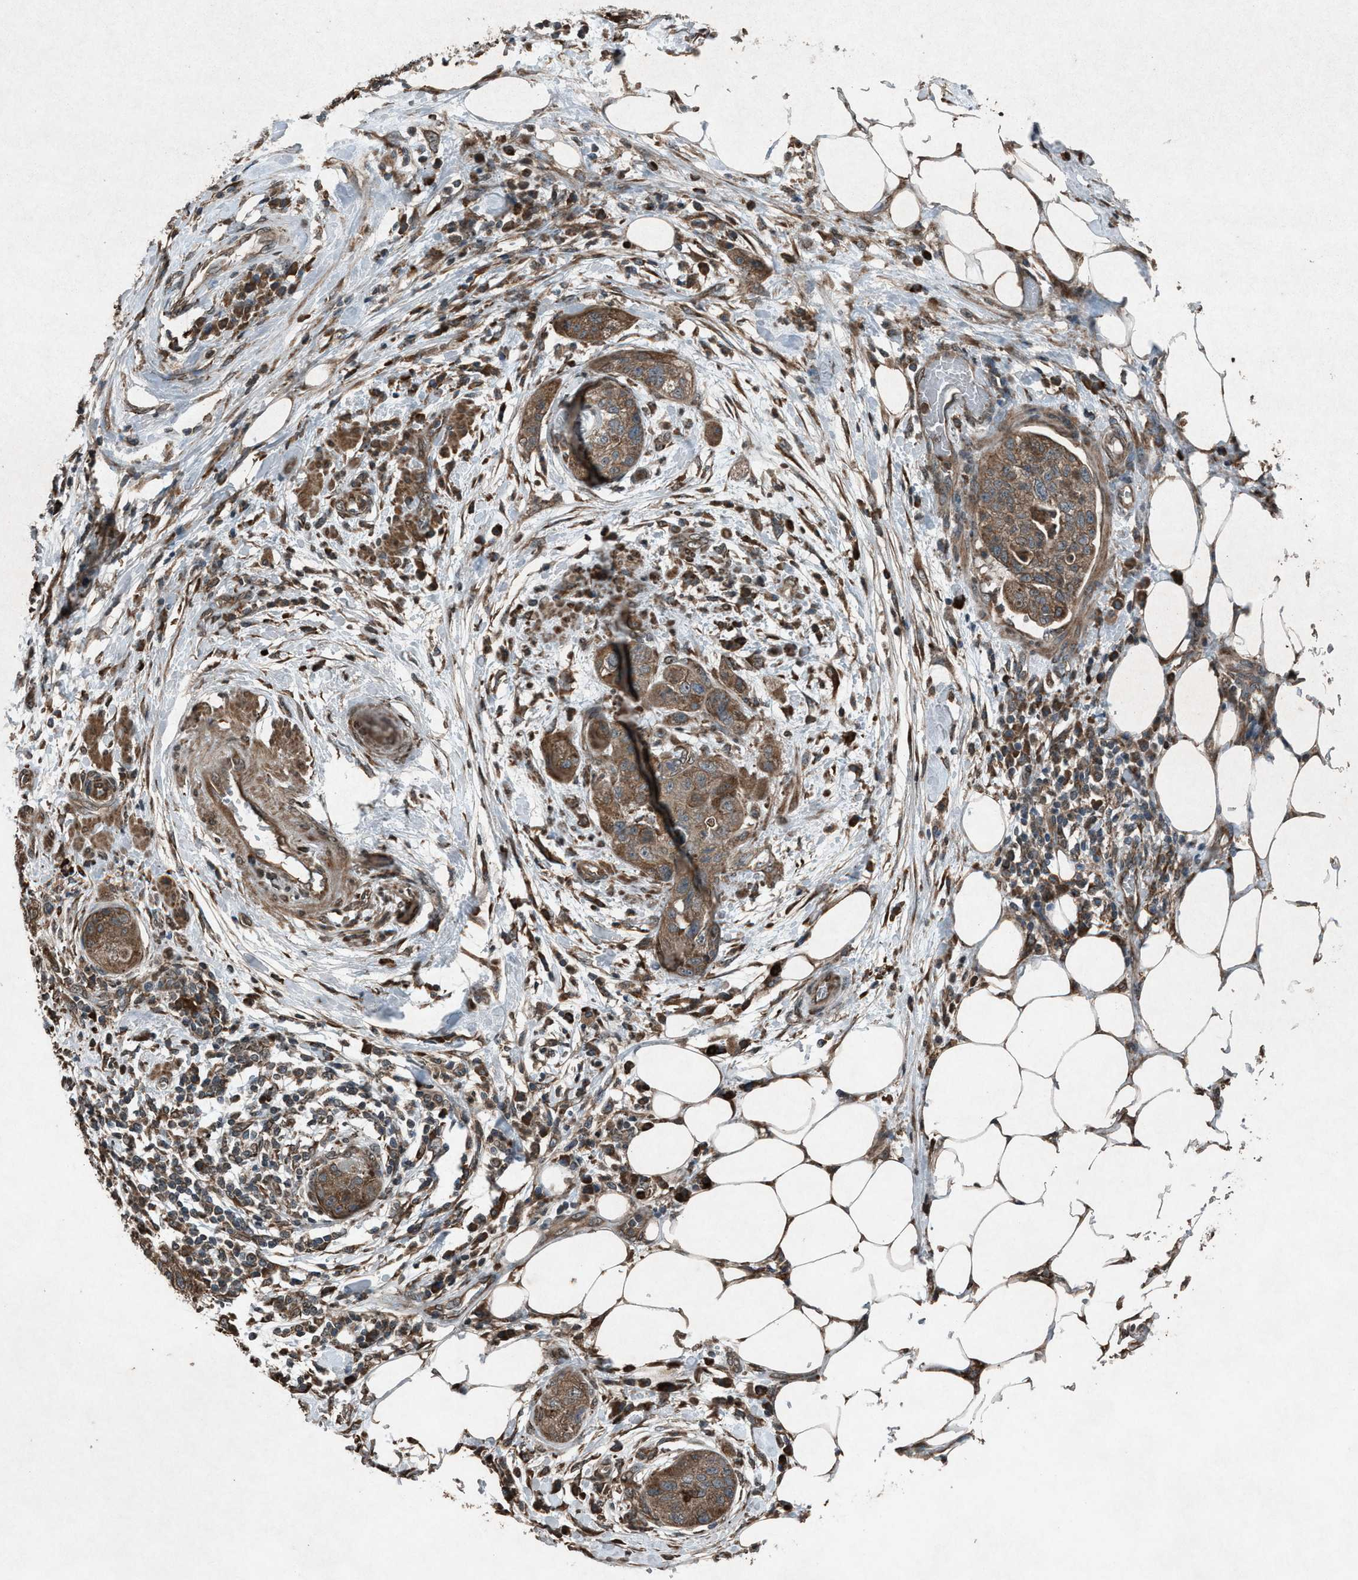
{"staining": {"intensity": "moderate", "quantity": ">75%", "location": "cytoplasmic/membranous"}, "tissue": "pancreatic cancer", "cell_type": "Tumor cells", "image_type": "cancer", "snomed": [{"axis": "morphology", "description": "Adenocarcinoma, NOS"}, {"axis": "topography", "description": "Pancreas"}], "caption": "Protein staining demonstrates moderate cytoplasmic/membranous expression in about >75% of tumor cells in pancreatic adenocarcinoma.", "gene": "CALR", "patient": {"sex": "female", "age": 78}}